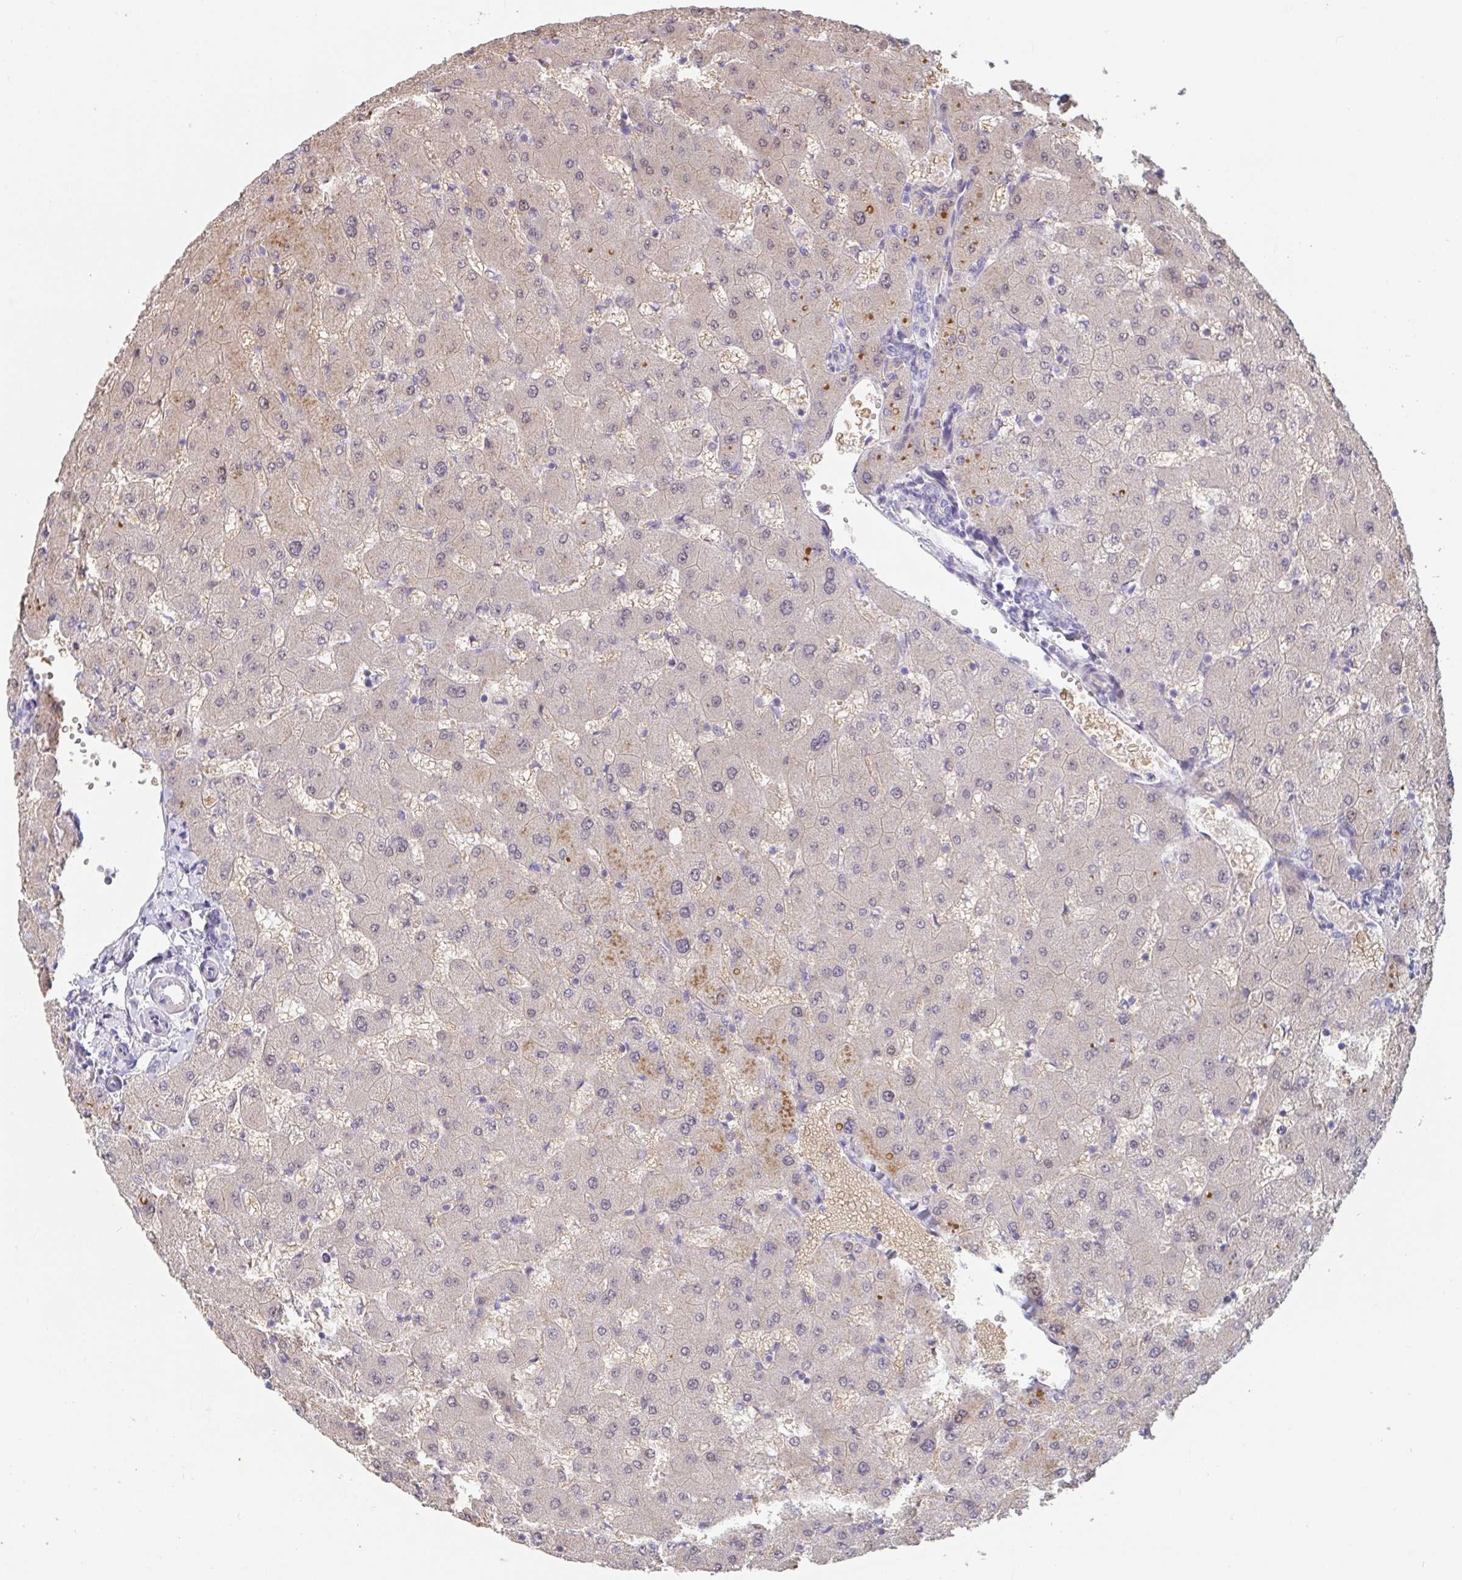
{"staining": {"intensity": "negative", "quantity": "none", "location": "none"}, "tissue": "liver", "cell_type": "Cholangiocytes", "image_type": "normal", "snomed": [{"axis": "morphology", "description": "Normal tissue, NOS"}, {"axis": "topography", "description": "Liver"}], "caption": "Immunohistochemistry (IHC) of unremarkable liver displays no expression in cholangiocytes.", "gene": "ANO5", "patient": {"sex": "female", "age": 63}}